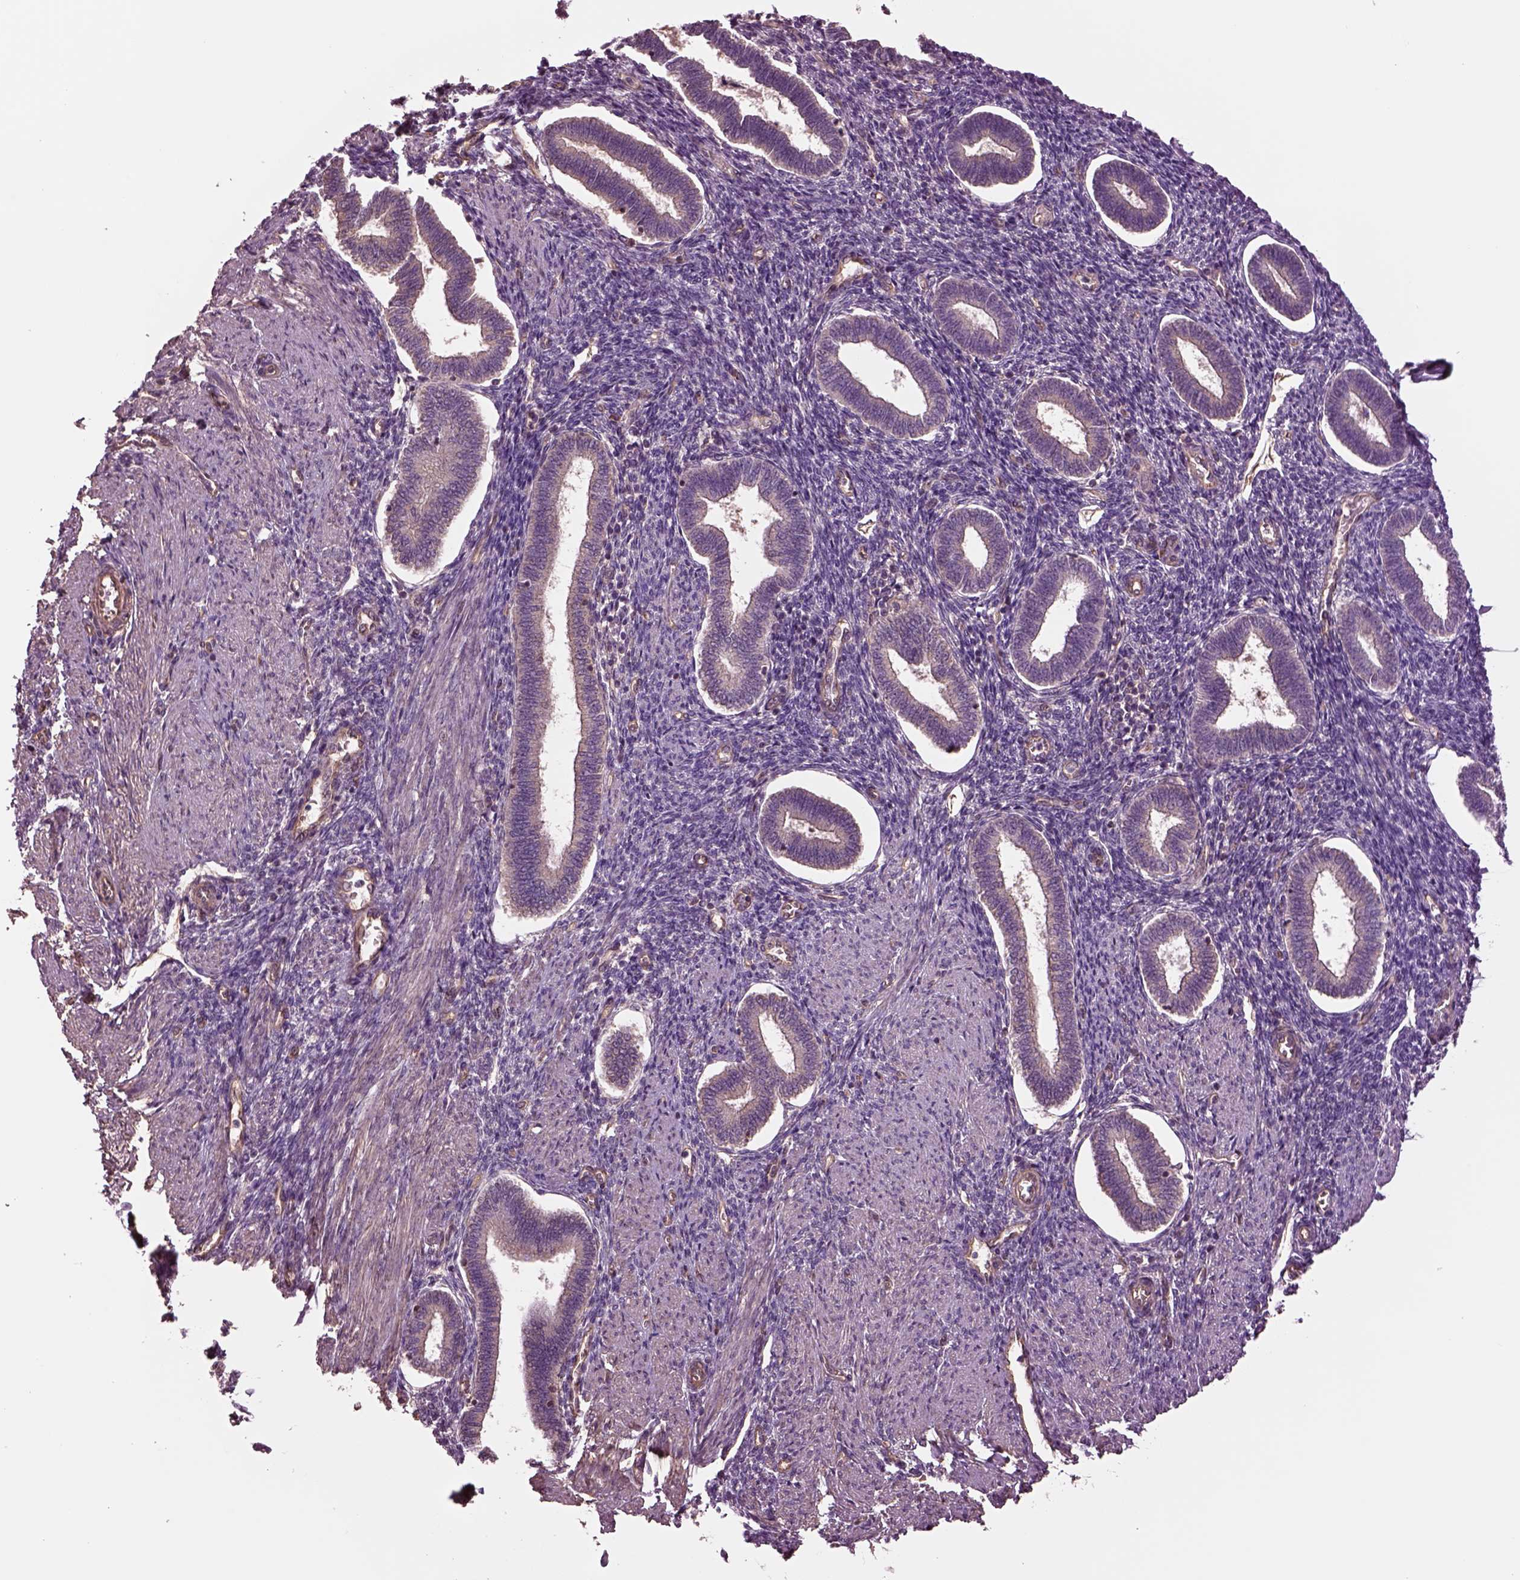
{"staining": {"intensity": "negative", "quantity": "none", "location": "none"}, "tissue": "endometrium", "cell_type": "Cells in endometrial stroma", "image_type": "normal", "snomed": [{"axis": "morphology", "description": "Normal tissue, NOS"}, {"axis": "topography", "description": "Endometrium"}], "caption": "Immunohistochemistry (IHC) histopathology image of normal human endometrium stained for a protein (brown), which shows no expression in cells in endometrial stroma.", "gene": "HTR1B", "patient": {"sex": "female", "age": 42}}